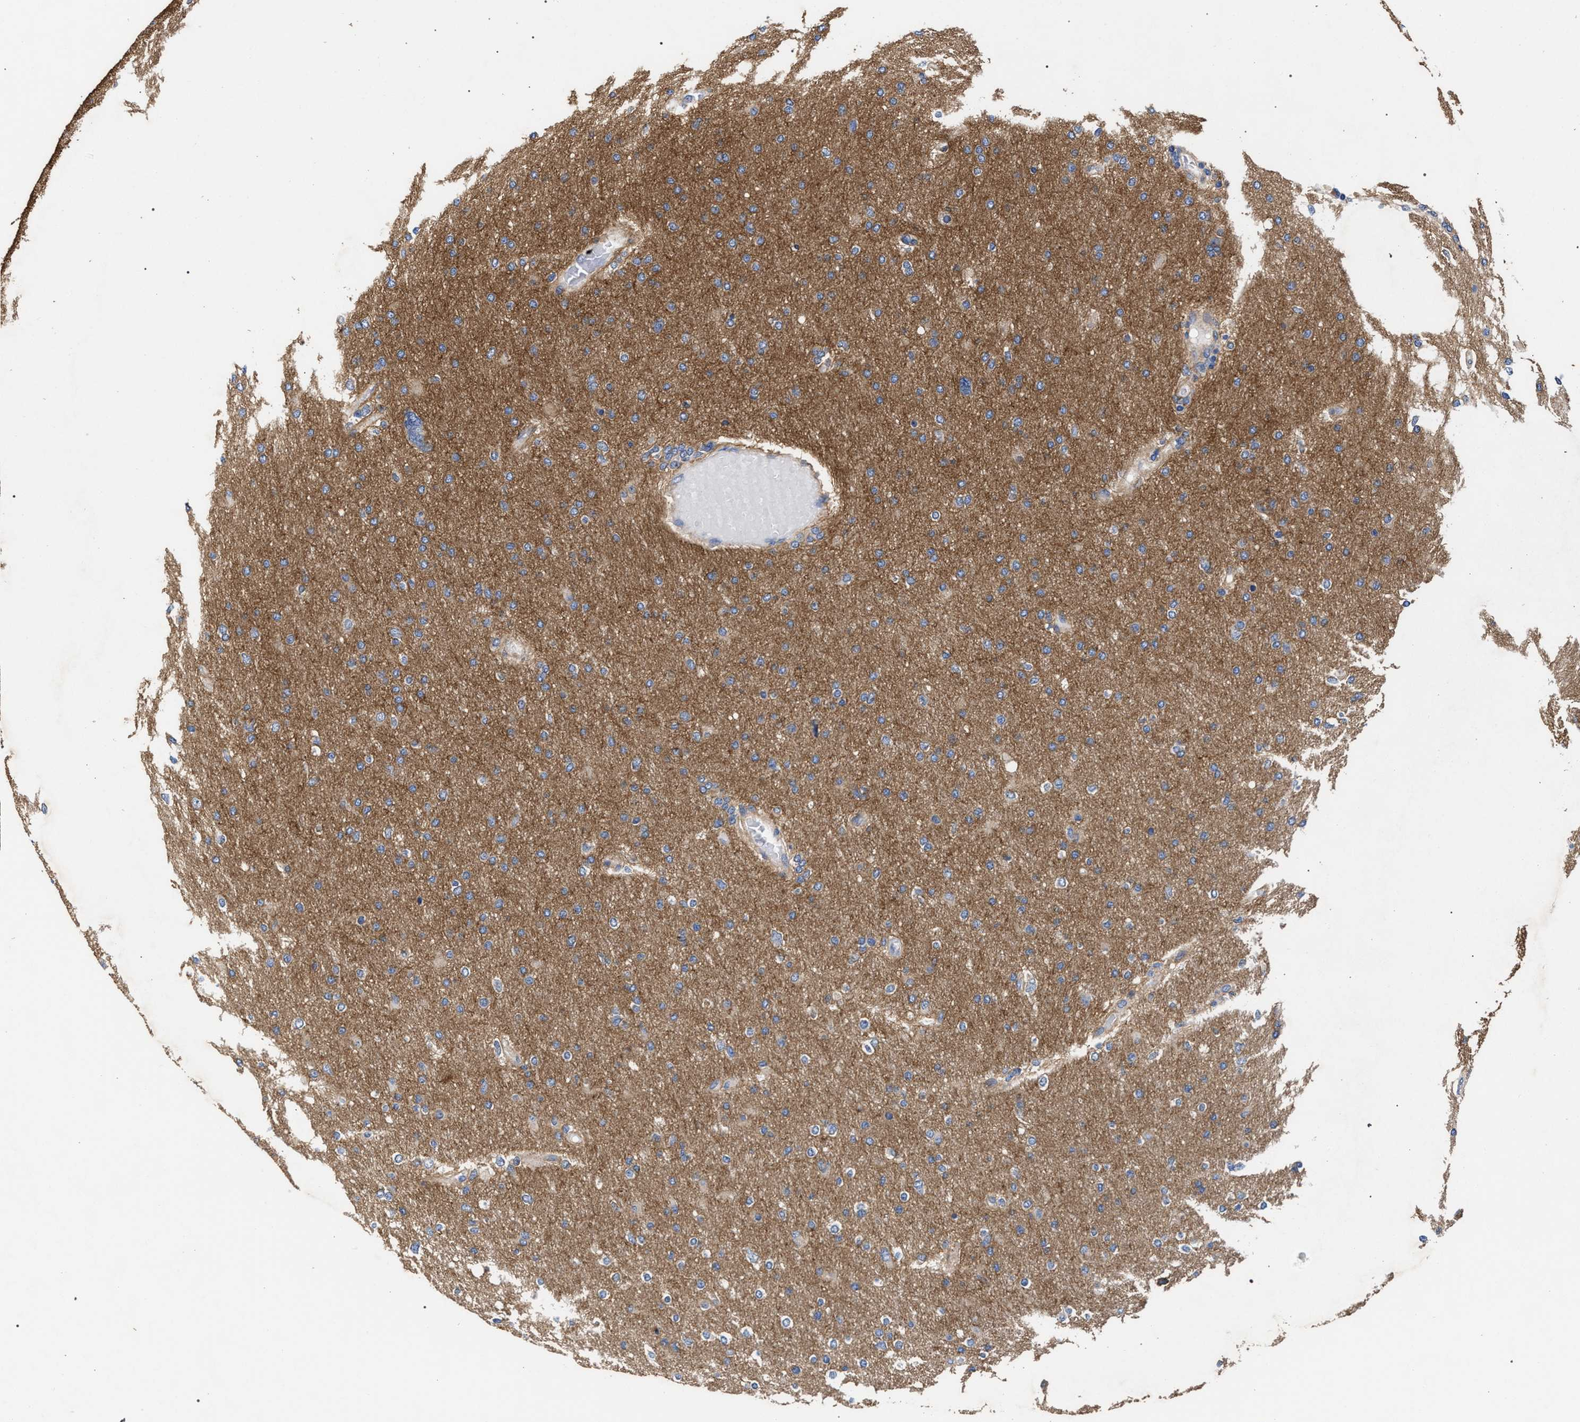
{"staining": {"intensity": "weak", "quantity": "25%-75%", "location": "cytoplasmic/membranous"}, "tissue": "glioma", "cell_type": "Tumor cells", "image_type": "cancer", "snomed": [{"axis": "morphology", "description": "Glioma, malignant, High grade"}, {"axis": "topography", "description": "Cerebral cortex"}], "caption": "This is a photomicrograph of immunohistochemistry staining of glioma, which shows weak expression in the cytoplasmic/membranous of tumor cells.", "gene": "CFAP95", "patient": {"sex": "female", "age": 36}}